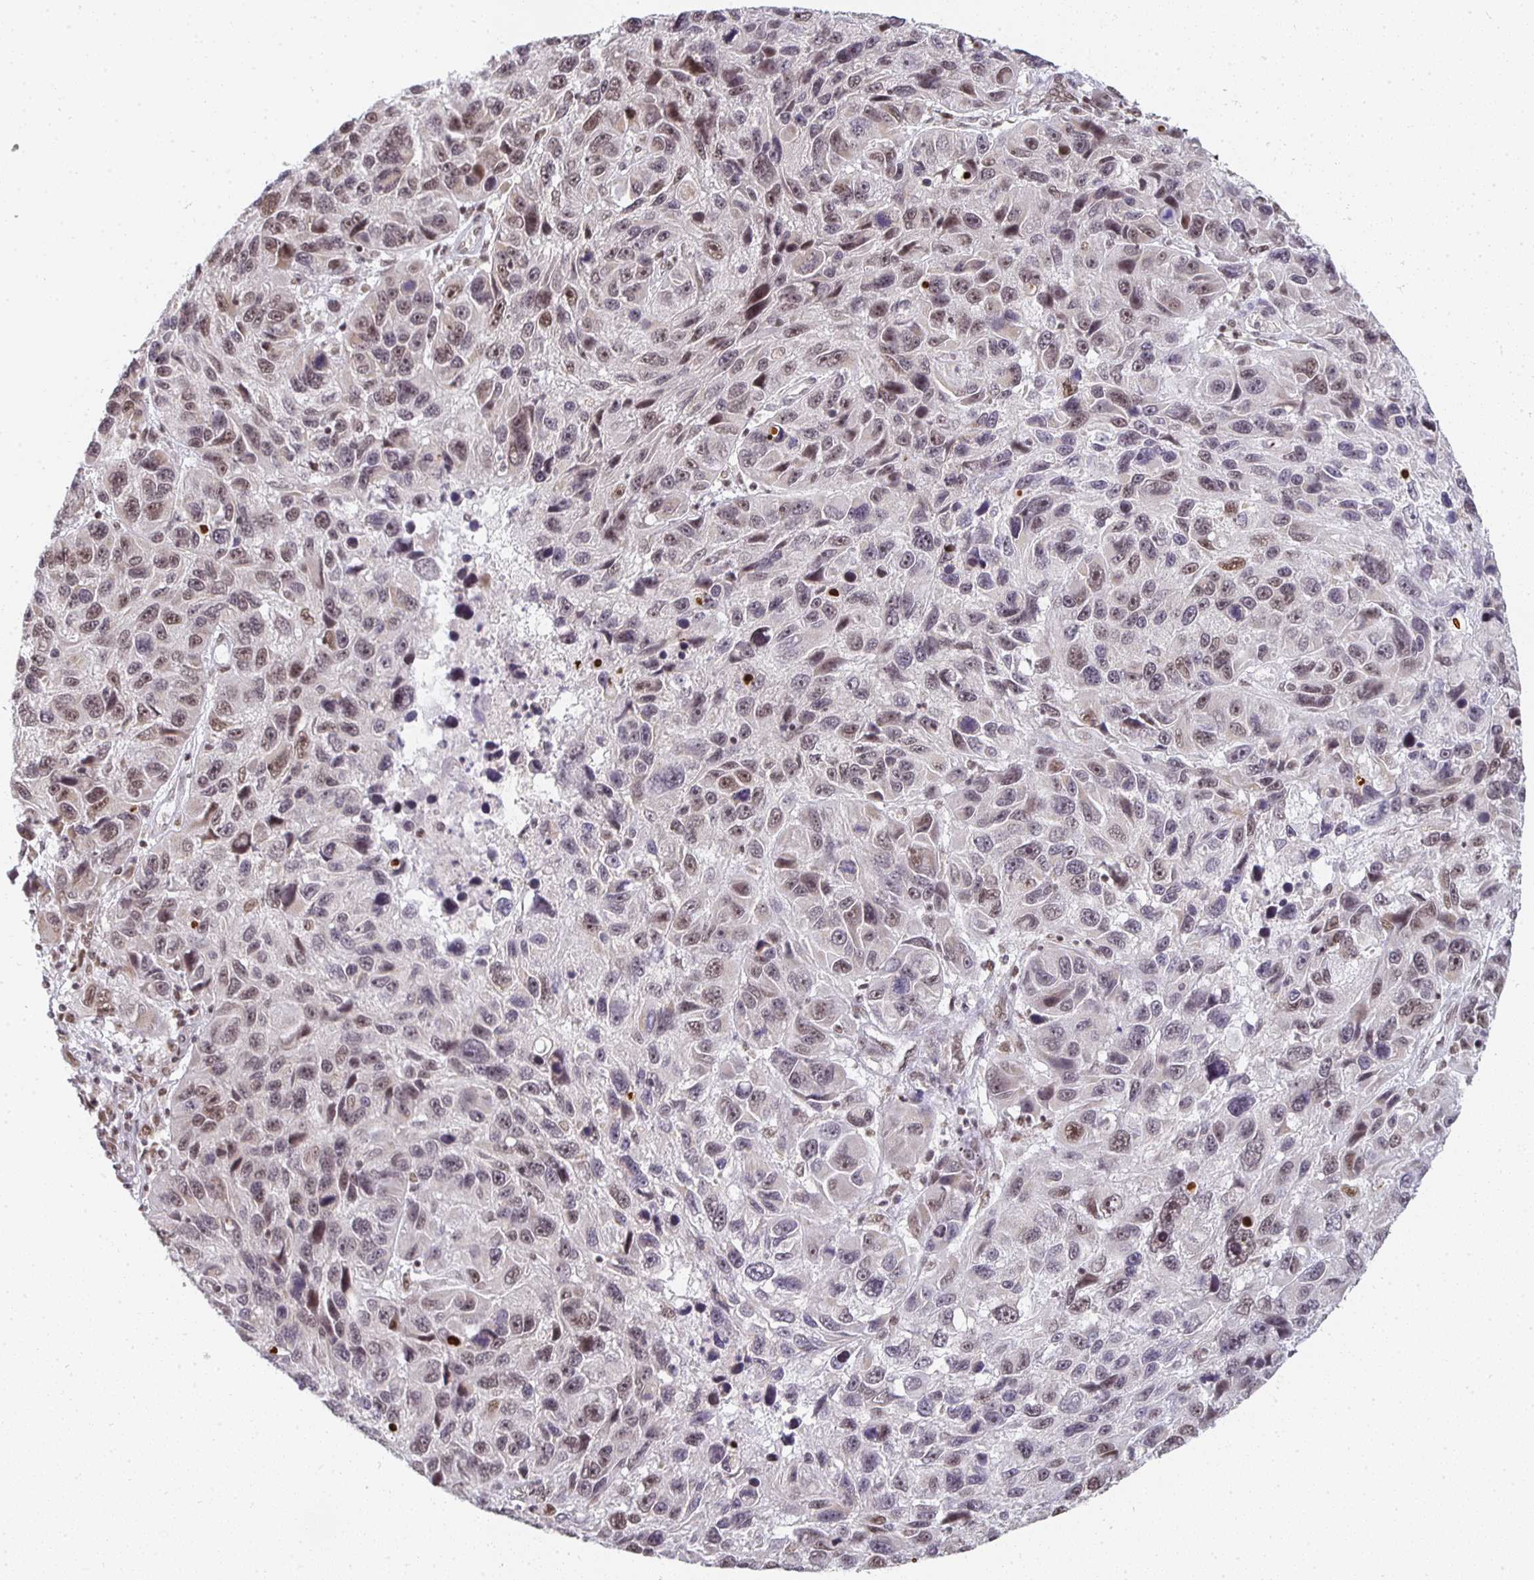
{"staining": {"intensity": "weak", "quantity": "25%-75%", "location": "nuclear"}, "tissue": "melanoma", "cell_type": "Tumor cells", "image_type": "cancer", "snomed": [{"axis": "morphology", "description": "Malignant melanoma, NOS"}, {"axis": "topography", "description": "Skin"}], "caption": "Approximately 25%-75% of tumor cells in human melanoma display weak nuclear protein expression as visualized by brown immunohistochemical staining.", "gene": "SMARCA2", "patient": {"sex": "male", "age": 53}}